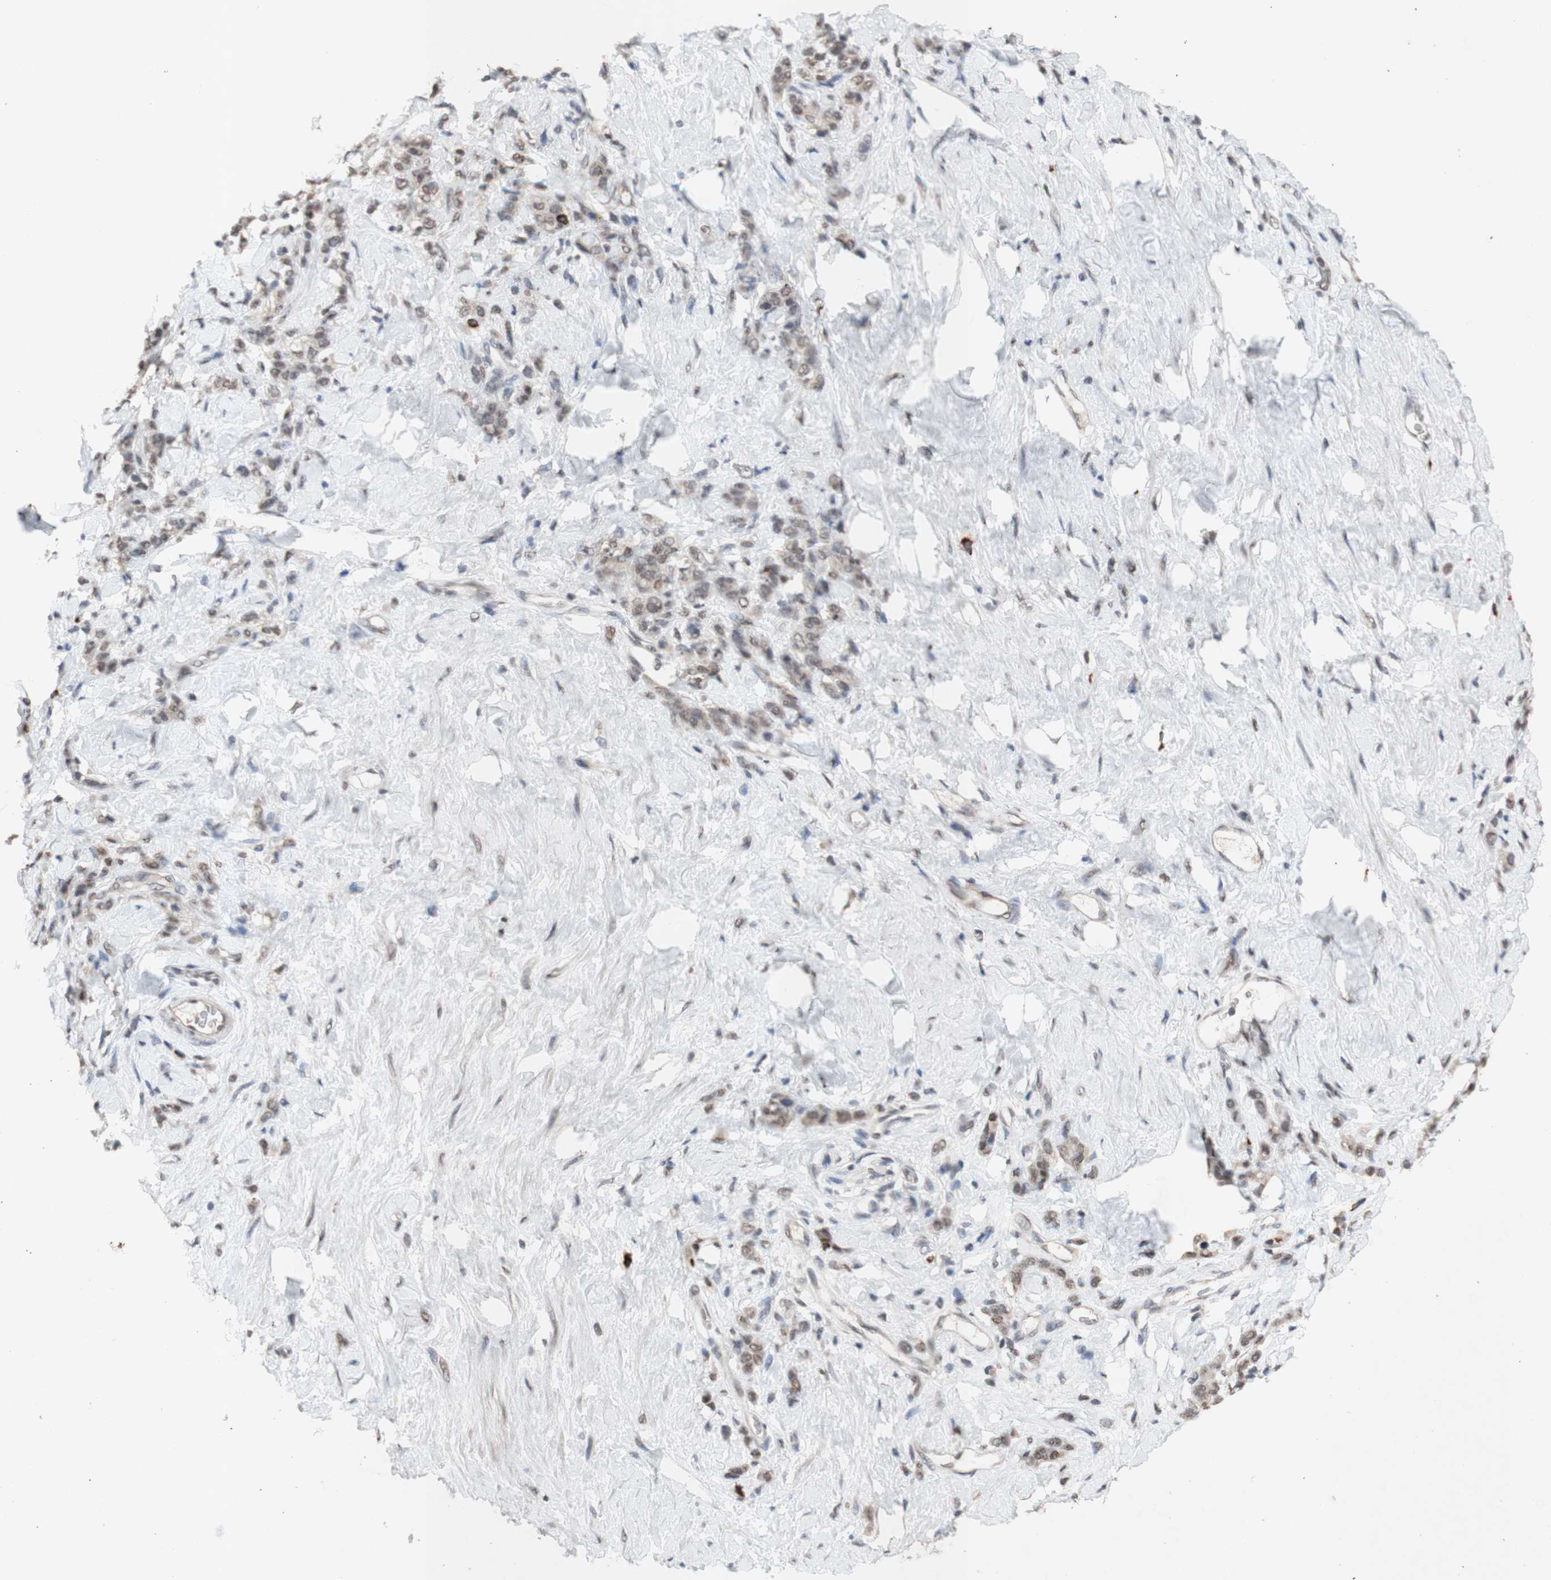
{"staining": {"intensity": "weak", "quantity": ">75%", "location": "nuclear"}, "tissue": "stomach cancer", "cell_type": "Tumor cells", "image_type": "cancer", "snomed": [{"axis": "morphology", "description": "Adenocarcinoma, NOS"}, {"axis": "topography", "description": "Stomach"}], "caption": "Adenocarcinoma (stomach) stained with a protein marker displays weak staining in tumor cells.", "gene": "SFPQ", "patient": {"sex": "male", "age": 82}}